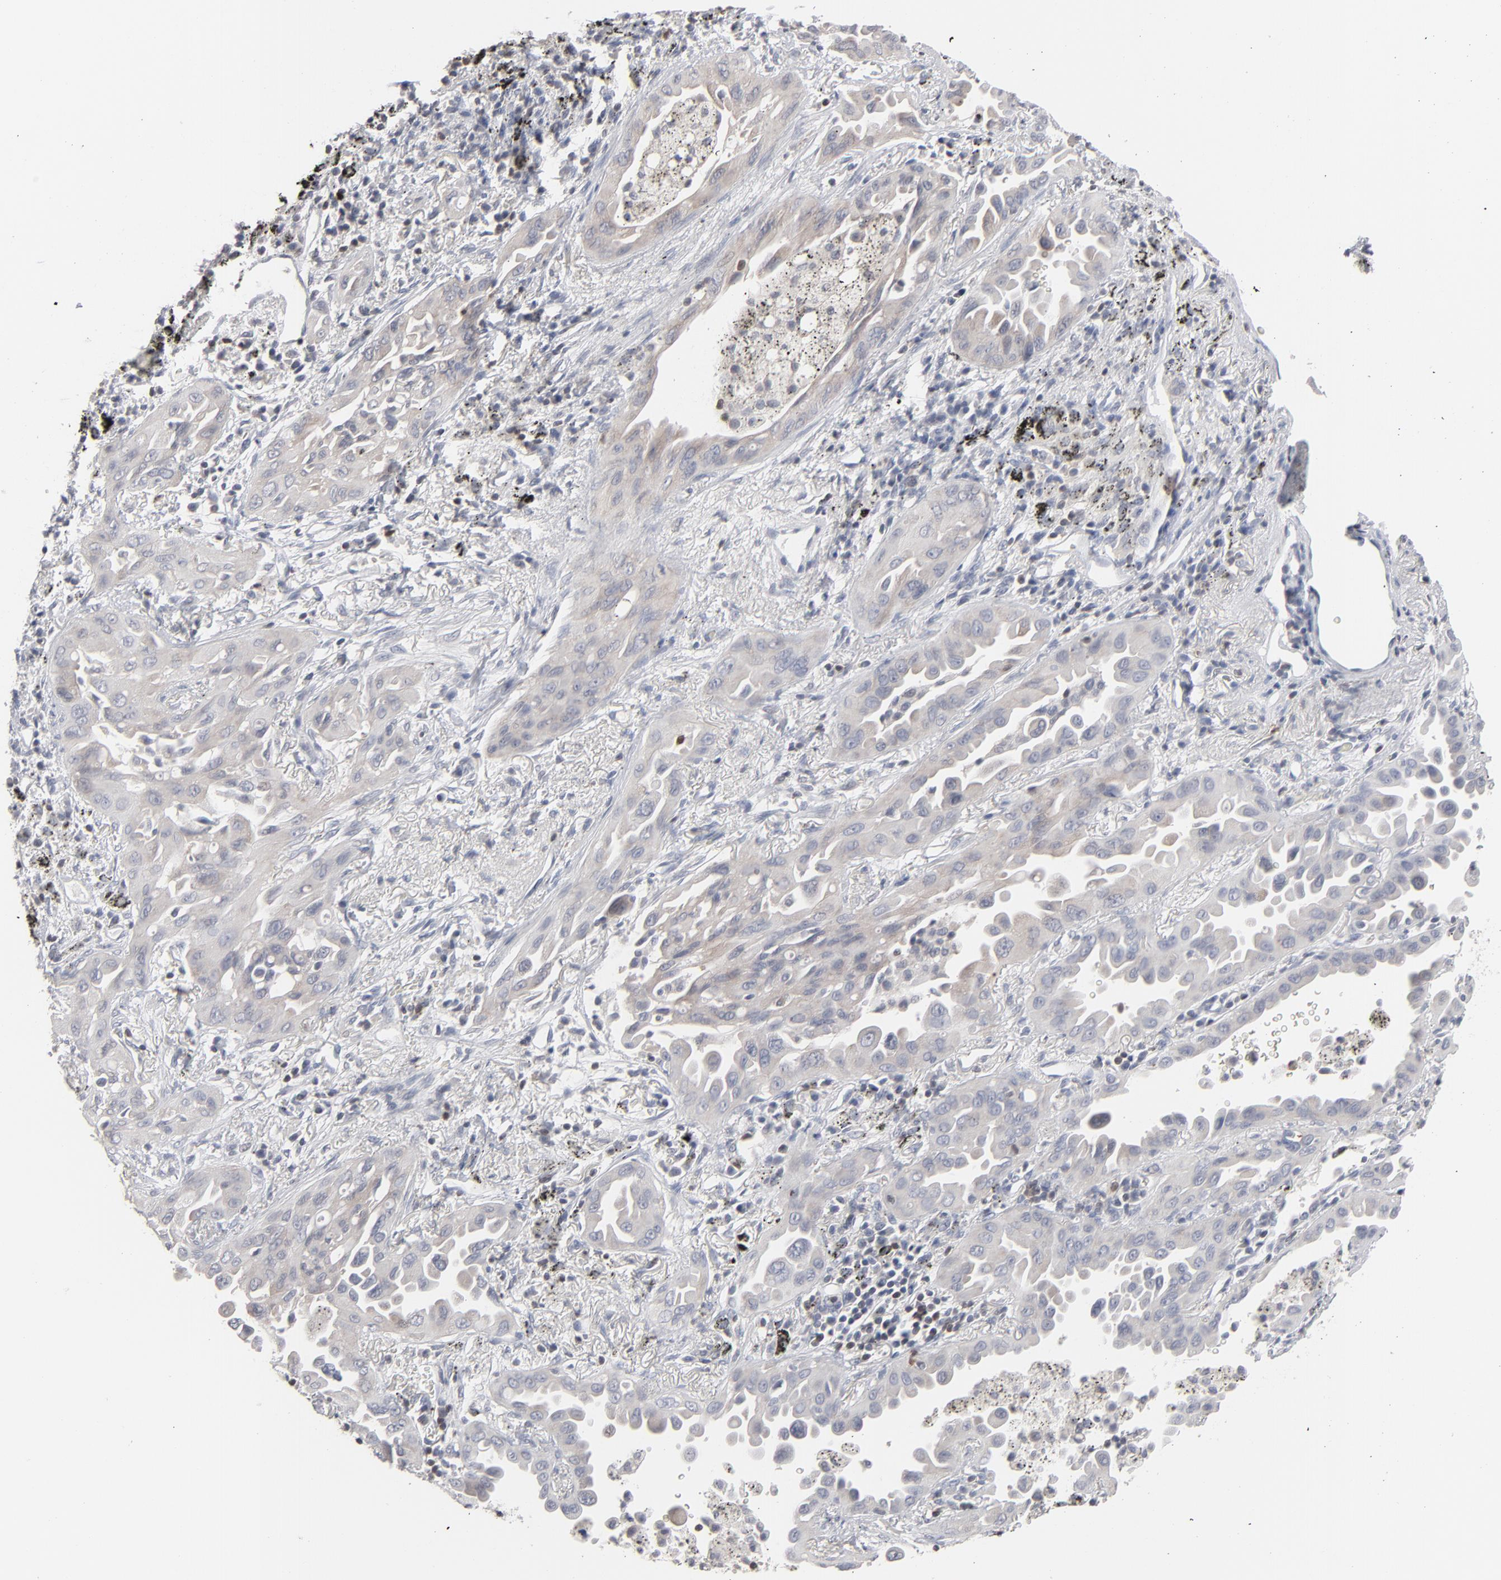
{"staining": {"intensity": "weak", "quantity": ">75%", "location": "cytoplasmic/membranous"}, "tissue": "lung cancer", "cell_type": "Tumor cells", "image_type": "cancer", "snomed": [{"axis": "morphology", "description": "Adenocarcinoma, NOS"}, {"axis": "topography", "description": "Lung"}], "caption": "Tumor cells exhibit weak cytoplasmic/membranous staining in approximately >75% of cells in adenocarcinoma (lung). Nuclei are stained in blue.", "gene": "STAT4", "patient": {"sex": "male", "age": 68}}